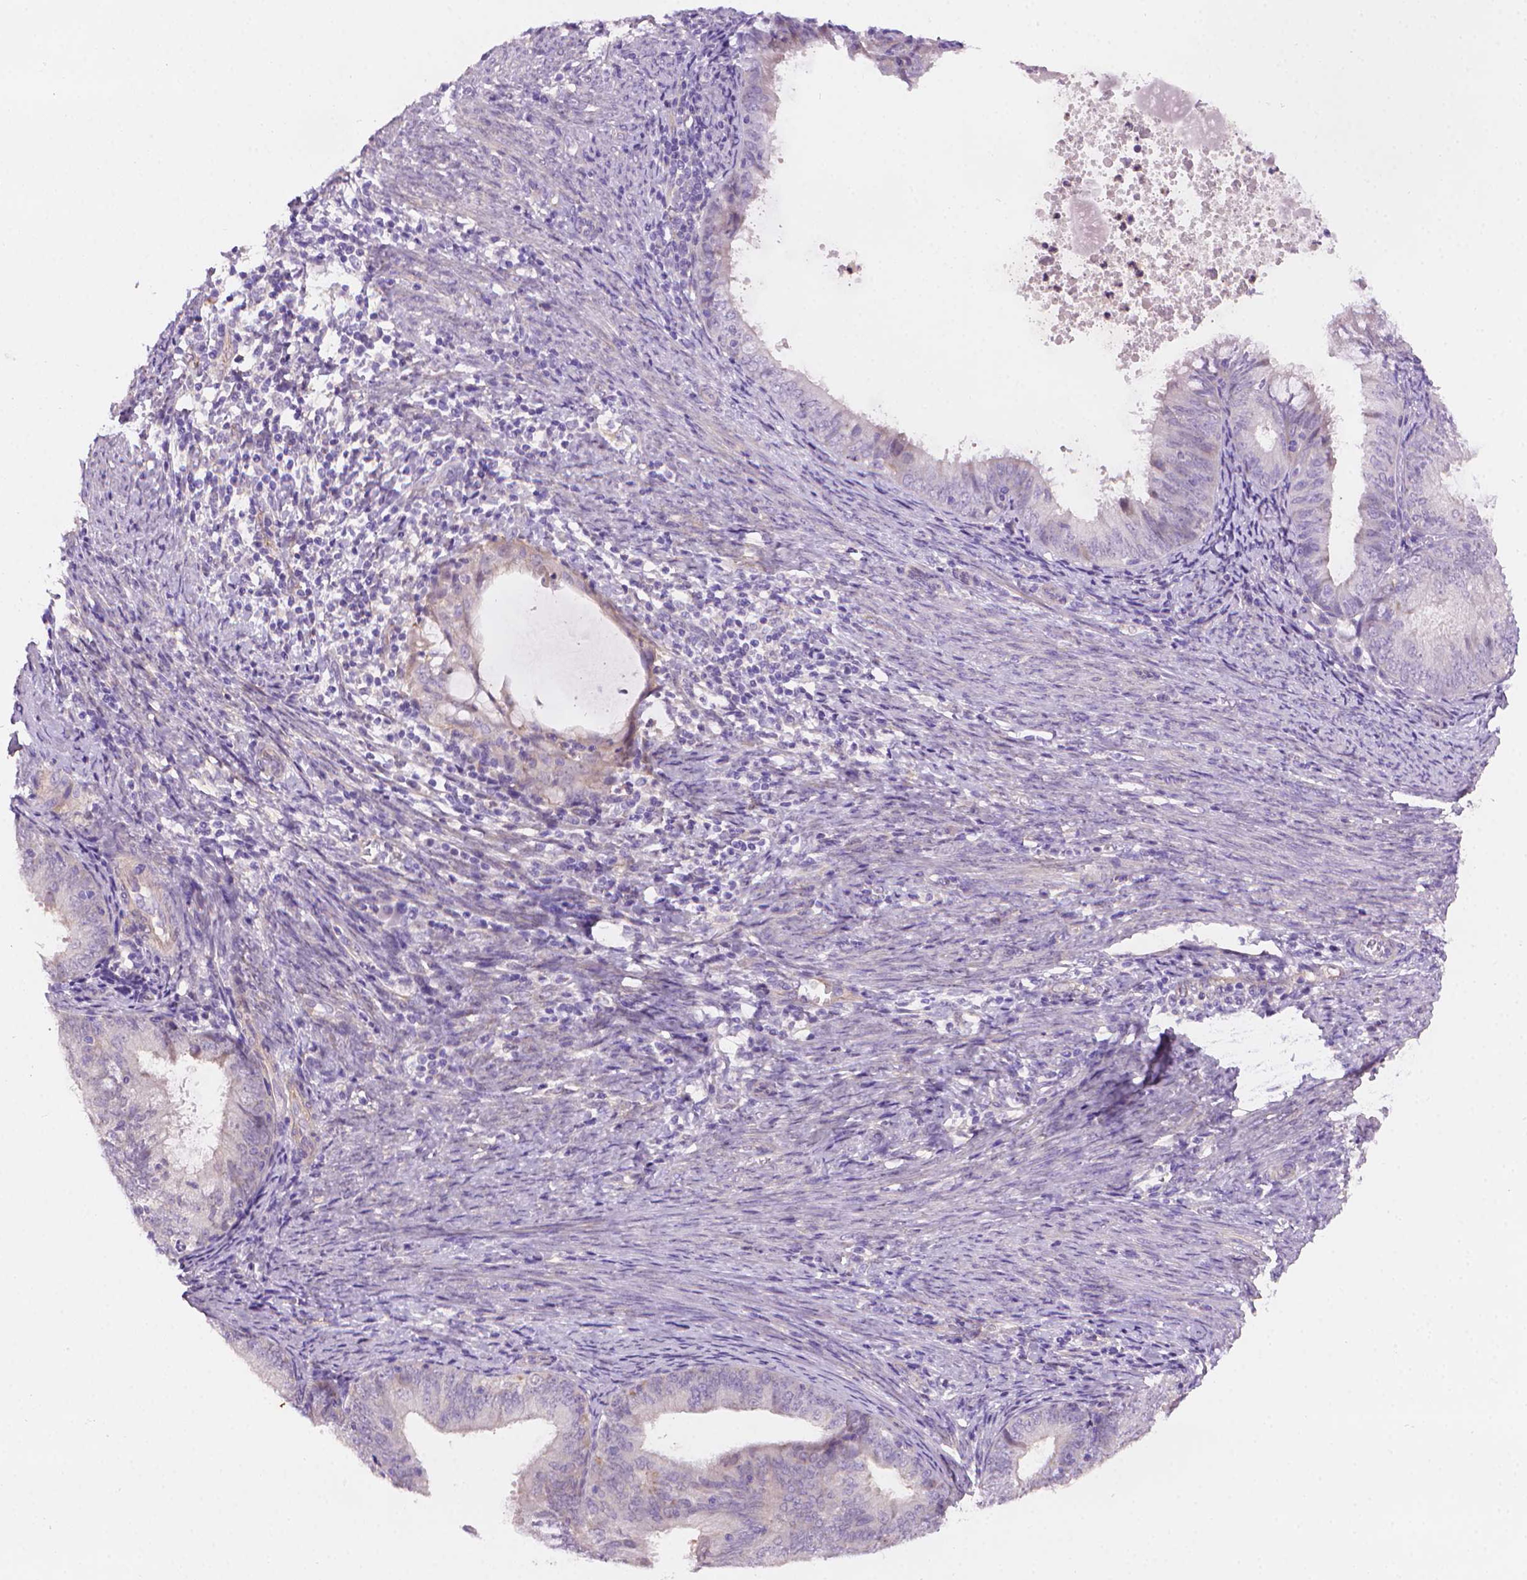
{"staining": {"intensity": "negative", "quantity": "none", "location": "none"}, "tissue": "endometrial cancer", "cell_type": "Tumor cells", "image_type": "cancer", "snomed": [{"axis": "morphology", "description": "Adenocarcinoma, NOS"}, {"axis": "topography", "description": "Endometrium"}], "caption": "IHC image of neoplastic tissue: human endometrial cancer stained with DAB displays no significant protein positivity in tumor cells.", "gene": "AMMECR1", "patient": {"sex": "female", "age": 57}}